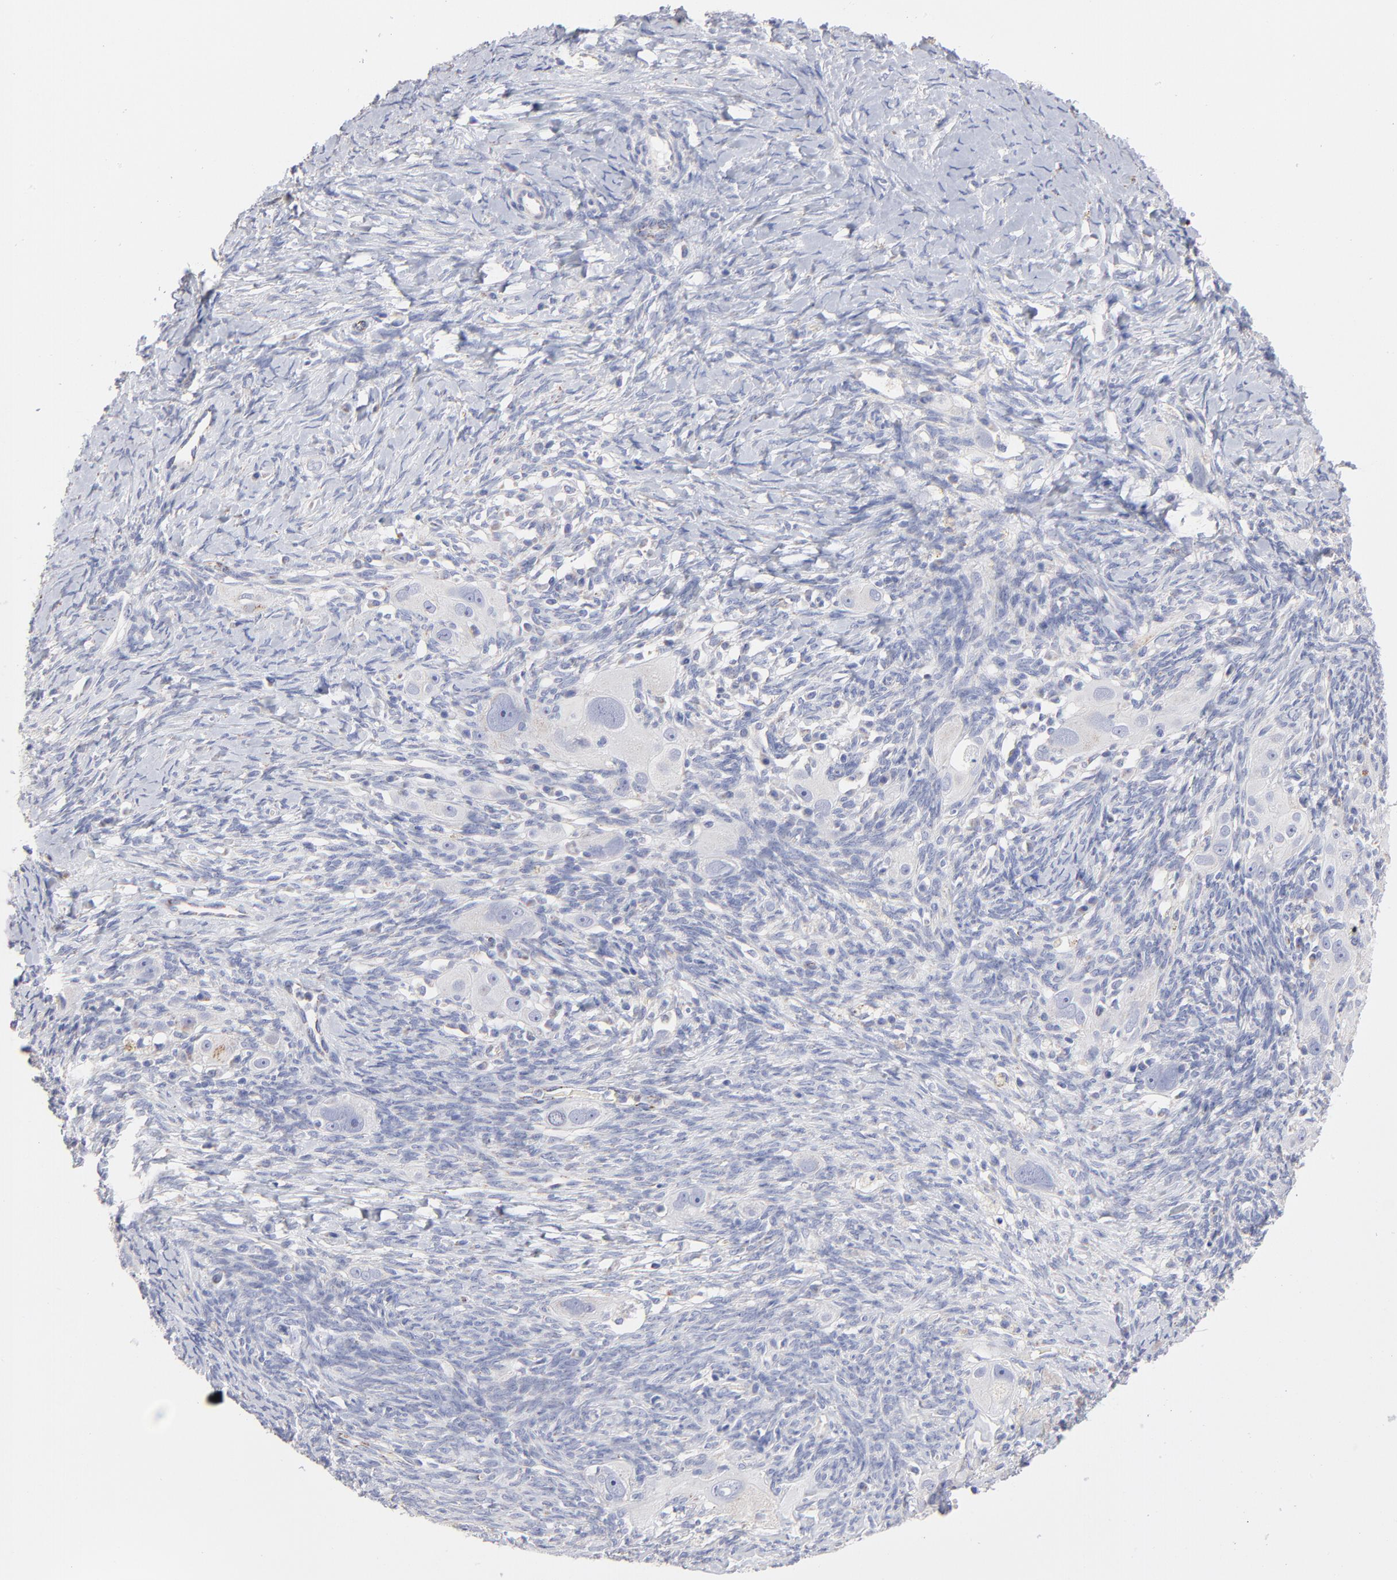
{"staining": {"intensity": "negative", "quantity": "none", "location": "none"}, "tissue": "ovarian cancer", "cell_type": "Tumor cells", "image_type": "cancer", "snomed": [{"axis": "morphology", "description": "Normal tissue, NOS"}, {"axis": "morphology", "description": "Cystadenocarcinoma, serous, NOS"}, {"axis": "topography", "description": "Ovary"}], "caption": "This photomicrograph is of serous cystadenocarcinoma (ovarian) stained with immunohistochemistry to label a protein in brown with the nuclei are counter-stained blue. There is no positivity in tumor cells. (DAB (3,3'-diaminobenzidine) immunohistochemistry visualized using brightfield microscopy, high magnification).", "gene": "TST", "patient": {"sex": "female", "age": 62}}